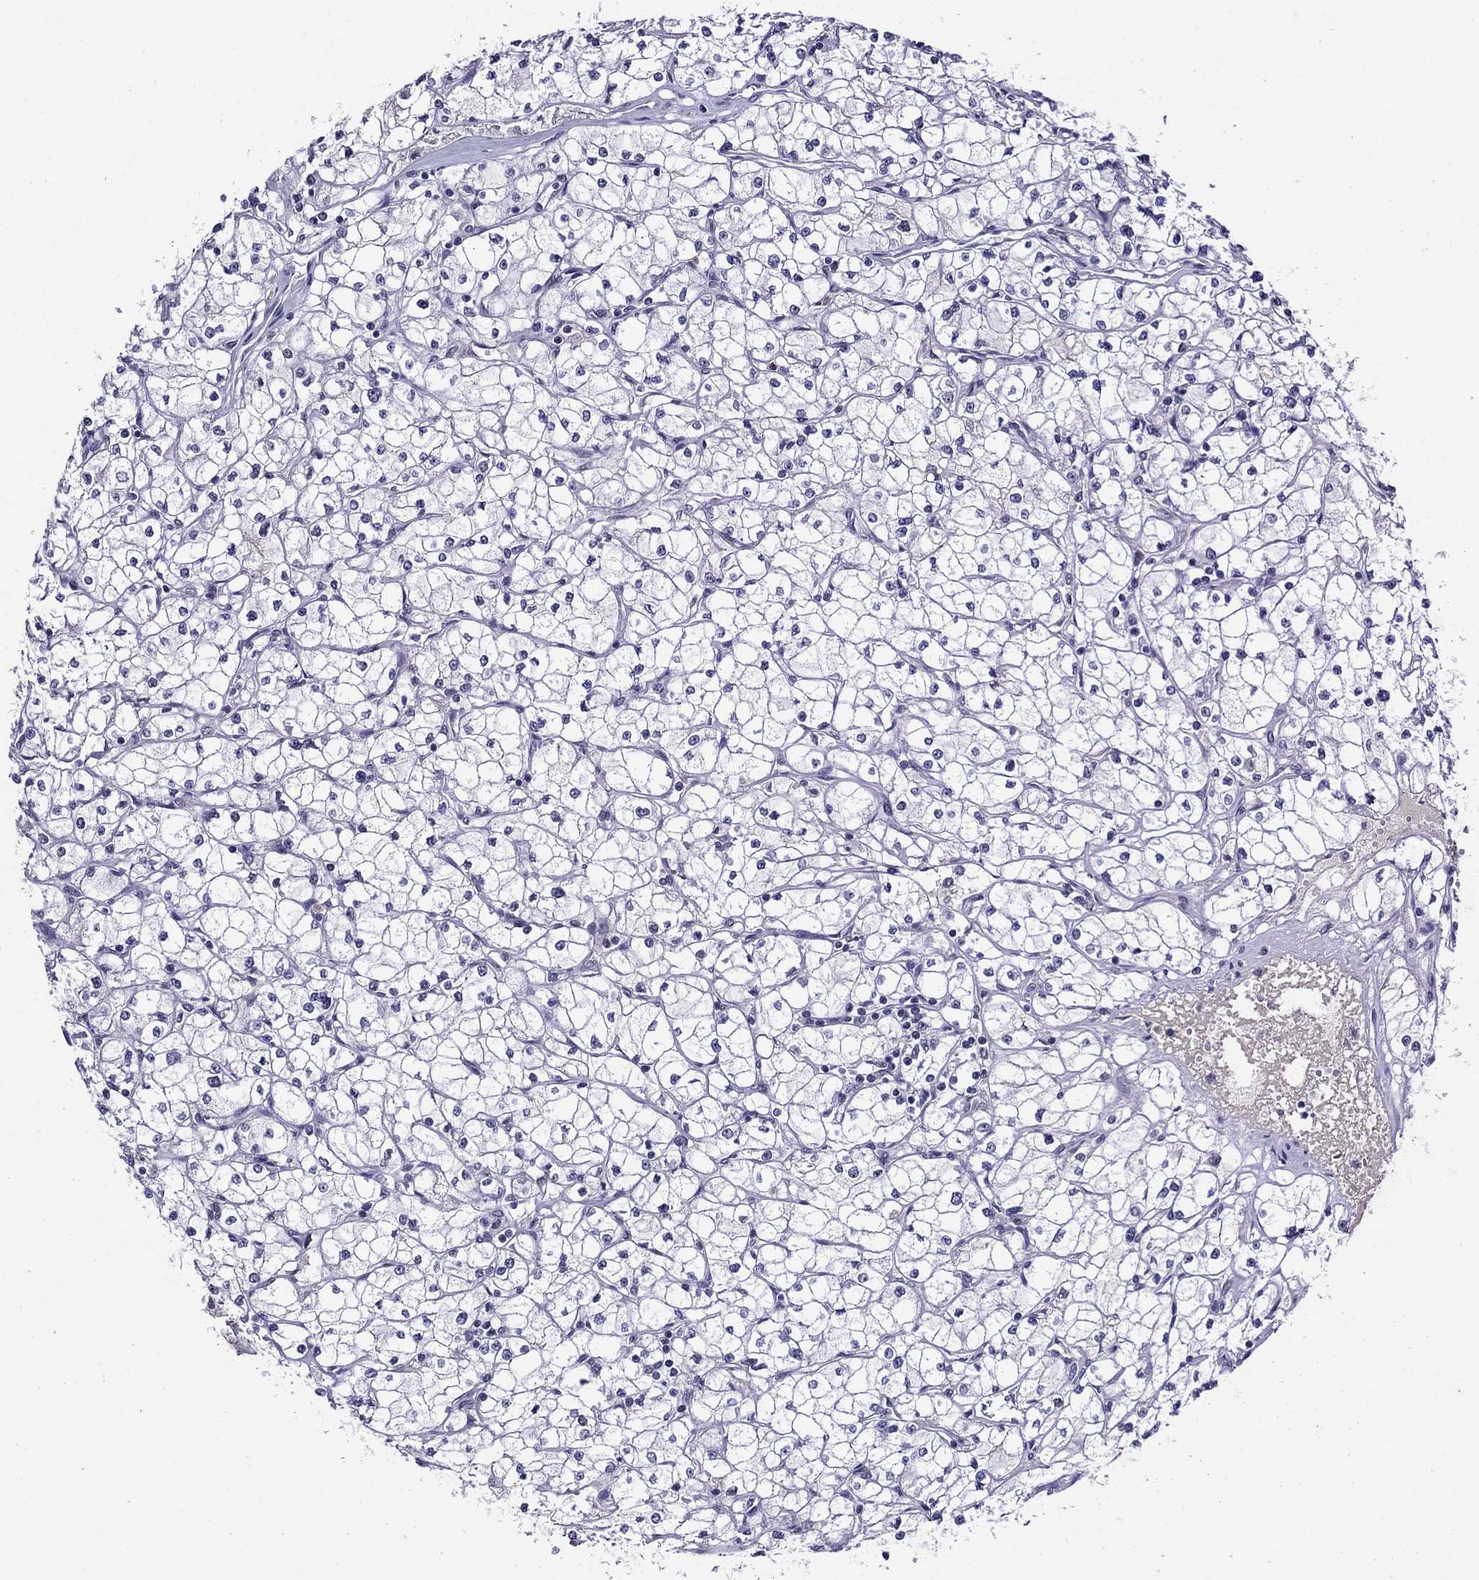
{"staining": {"intensity": "negative", "quantity": "none", "location": "none"}, "tissue": "renal cancer", "cell_type": "Tumor cells", "image_type": "cancer", "snomed": [{"axis": "morphology", "description": "Adenocarcinoma, NOS"}, {"axis": "topography", "description": "Kidney"}], "caption": "The micrograph reveals no significant staining in tumor cells of renal adenocarcinoma. (Brightfield microscopy of DAB immunohistochemistry at high magnification).", "gene": "GATA2", "patient": {"sex": "male", "age": 67}}